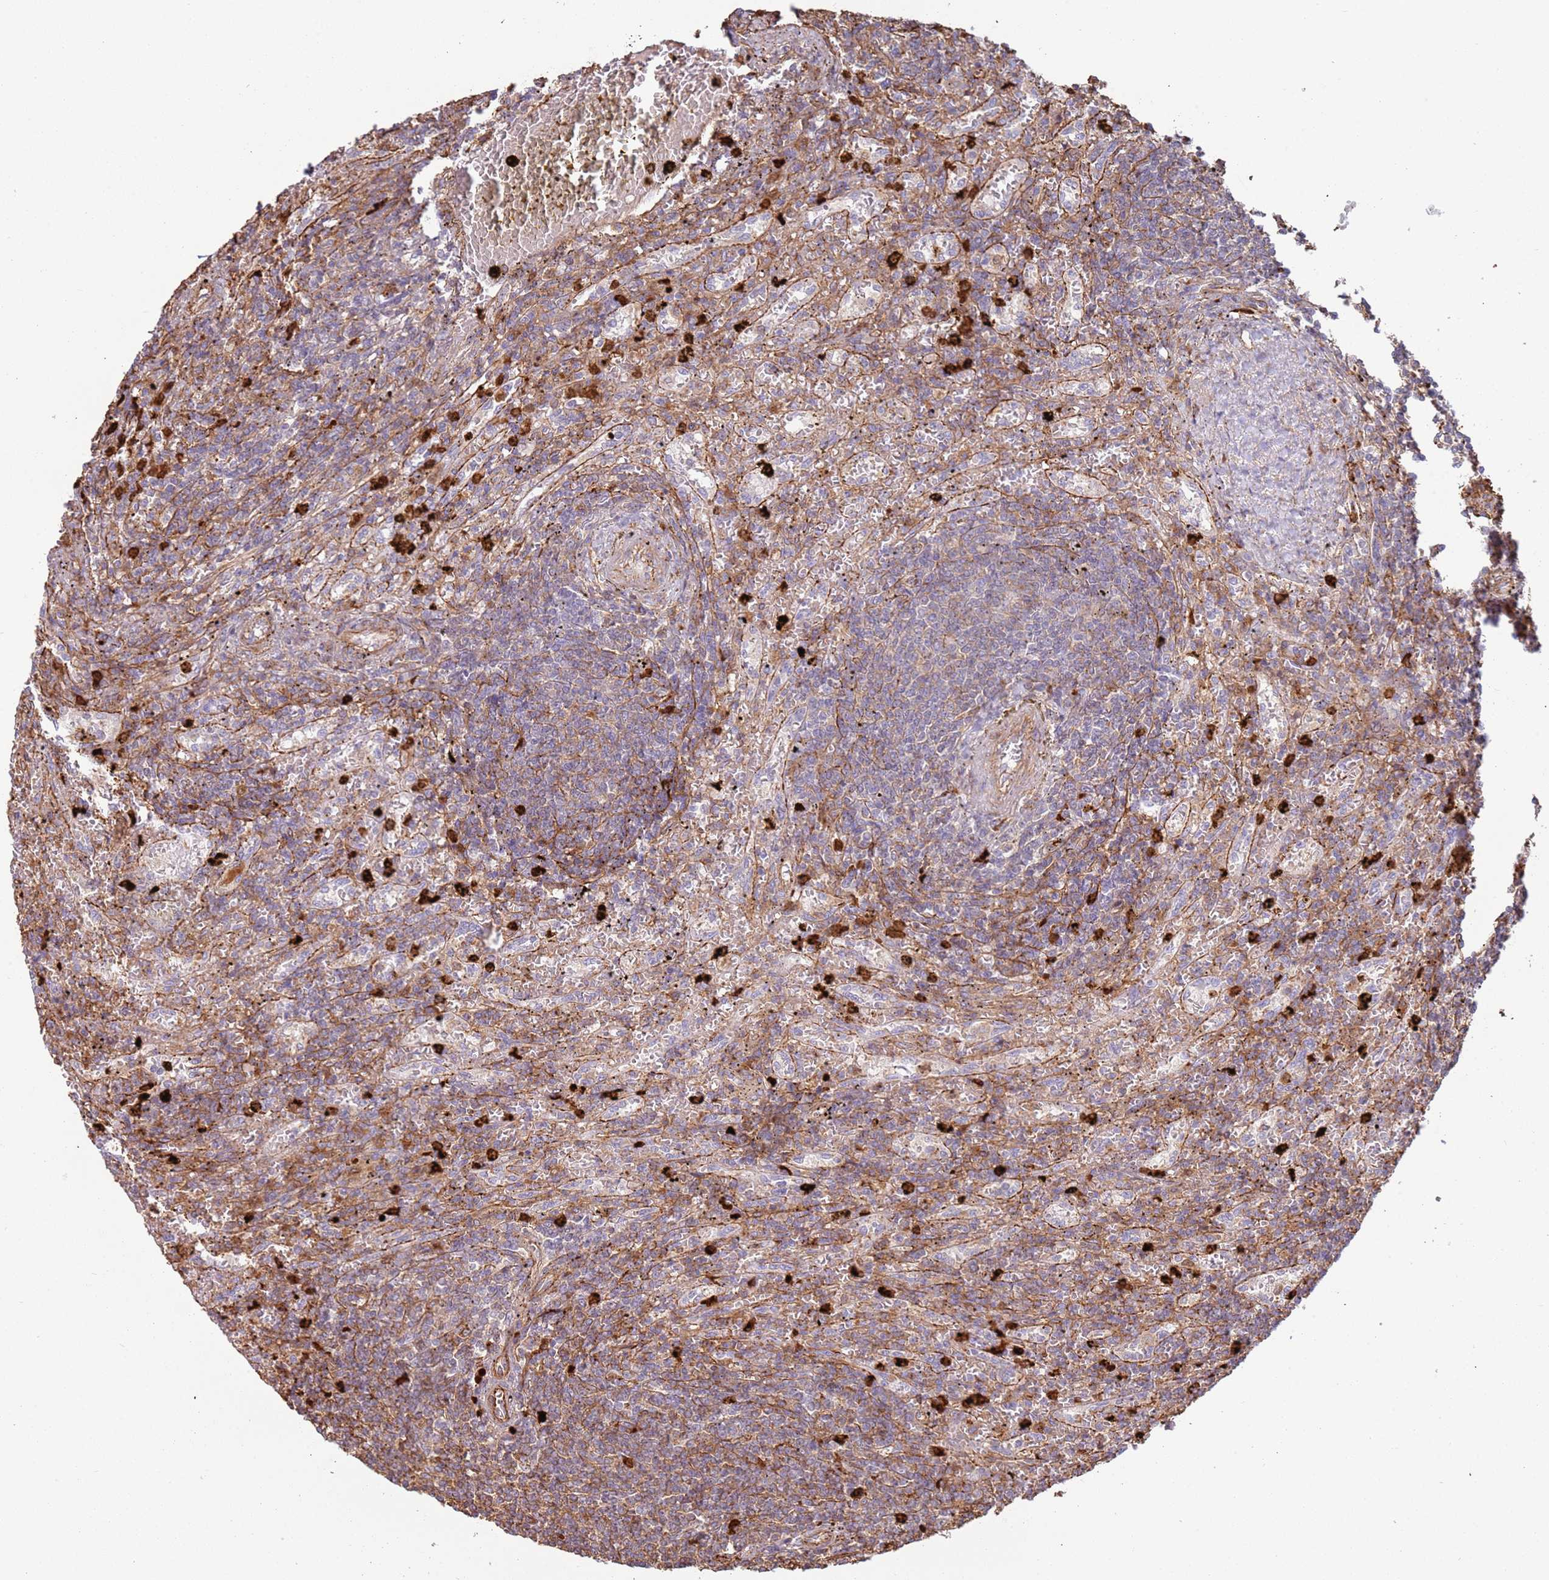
{"staining": {"intensity": "moderate", "quantity": "25%-75%", "location": "cytoplasmic/membranous"}, "tissue": "lymphoma", "cell_type": "Tumor cells", "image_type": "cancer", "snomed": [{"axis": "morphology", "description": "Malignant lymphoma, non-Hodgkin's type, Low grade"}, {"axis": "topography", "description": "Spleen"}], "caption": "DAB immunohistochemical staining of low-grade malignant lymphoma, non-Hodgkin's type exhibits moderate cytoplasmic/membranous protein staining in about 25%-75% of tumor cells. The protein is stained brown, and the nuclei are stained in blue (DAB (3,3'-diaminobenzidine) IHC with brightfield microscopy, high magnification).", "gene": "NDUFAF4", "patient": {"sex": "male", "age": 76}}